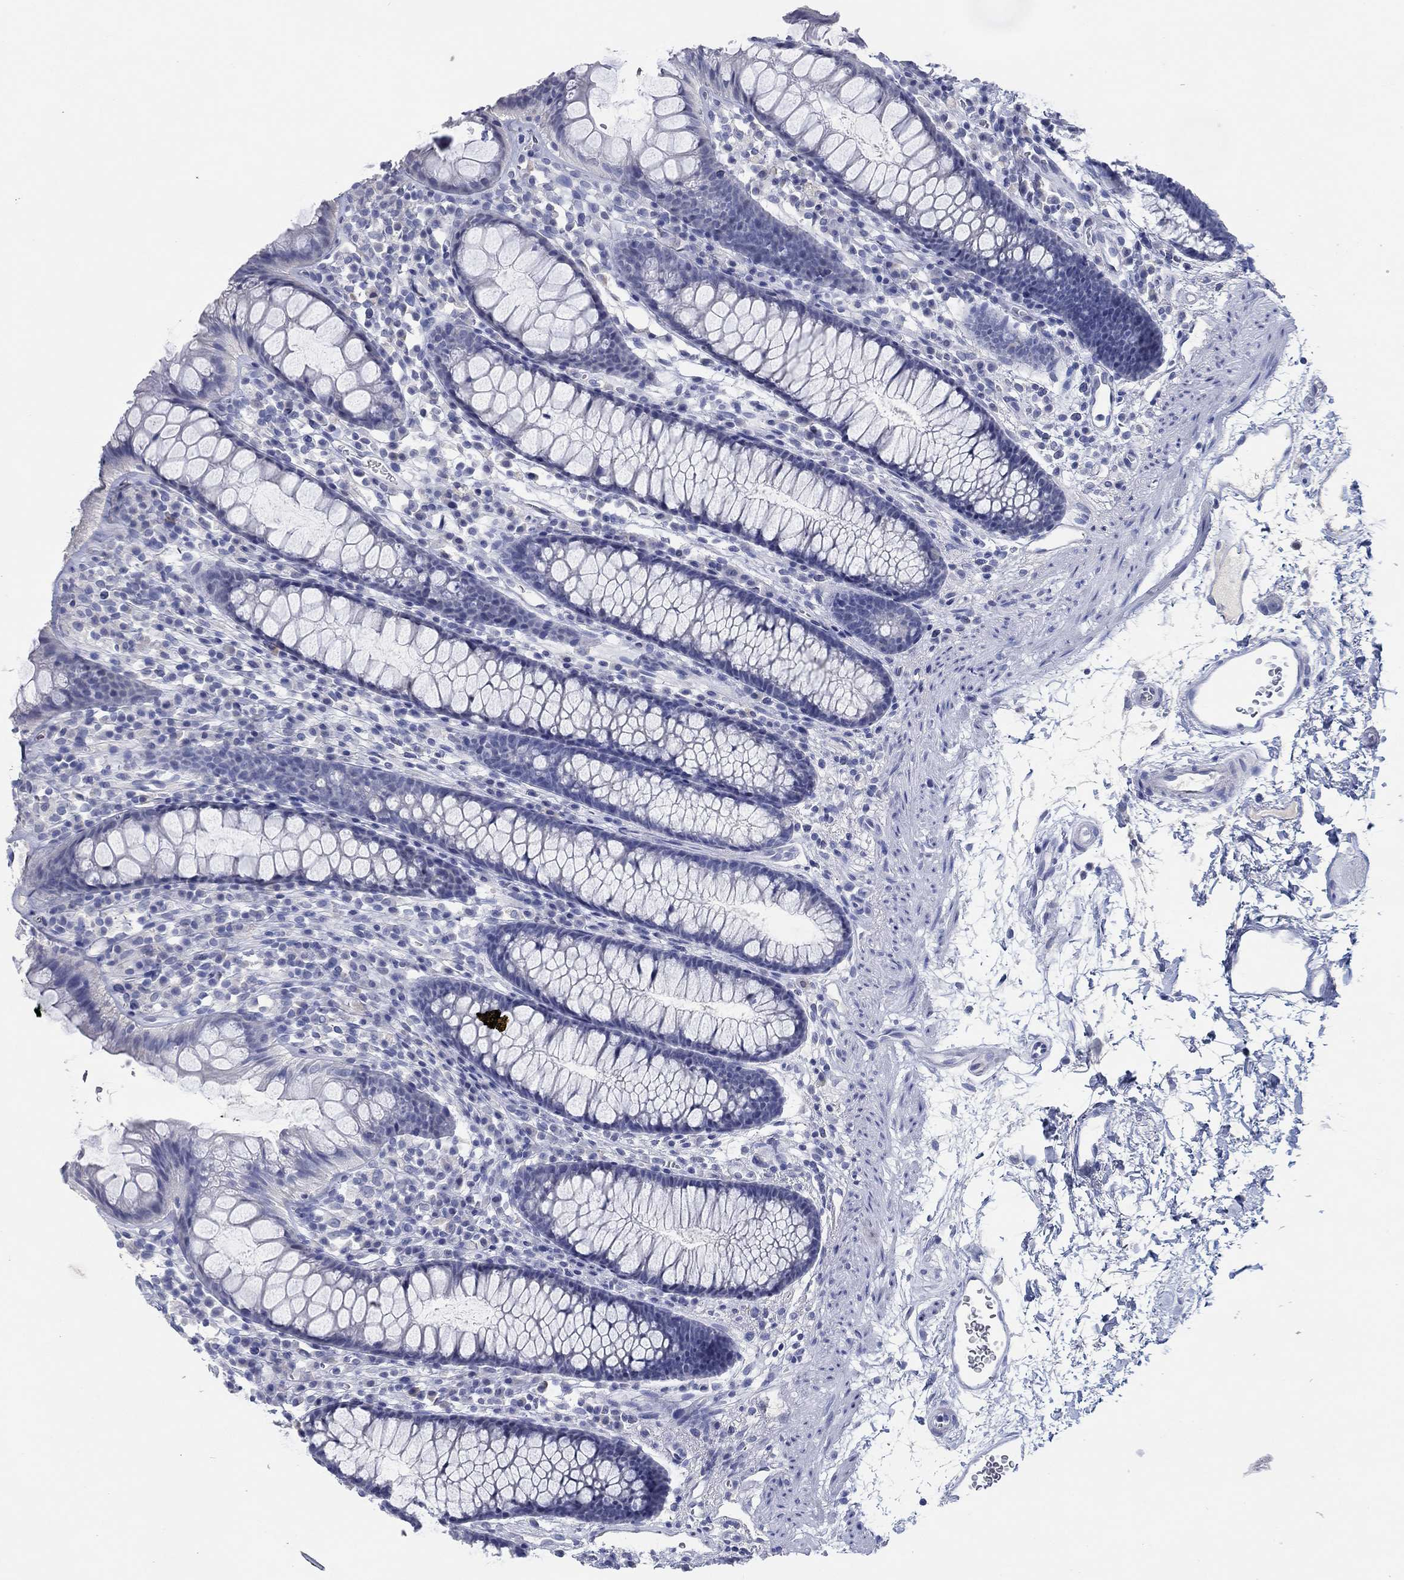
{"staining": {"intensity": "negative", "quantity": "none", "location": "none"}, "tissue": "colon", "cell_type": "Endothelial cells", "image_type": "normal", "snomed": [{"axis": "morphology", "description": "Normal tissue, NOS"}, {"axis": "topography", "description": "Colon"}], "caption": "Immunohistochemical staining of benign human colon shows no significant staining in endothelial cells. The staining is performed using DAB (3,3'-diaminobenzidine) brown chromogen with nuclei counter-stained in using hematoxylin.", "gene": "POU5F1", "patient": {"sex": "male", "age": 76}}